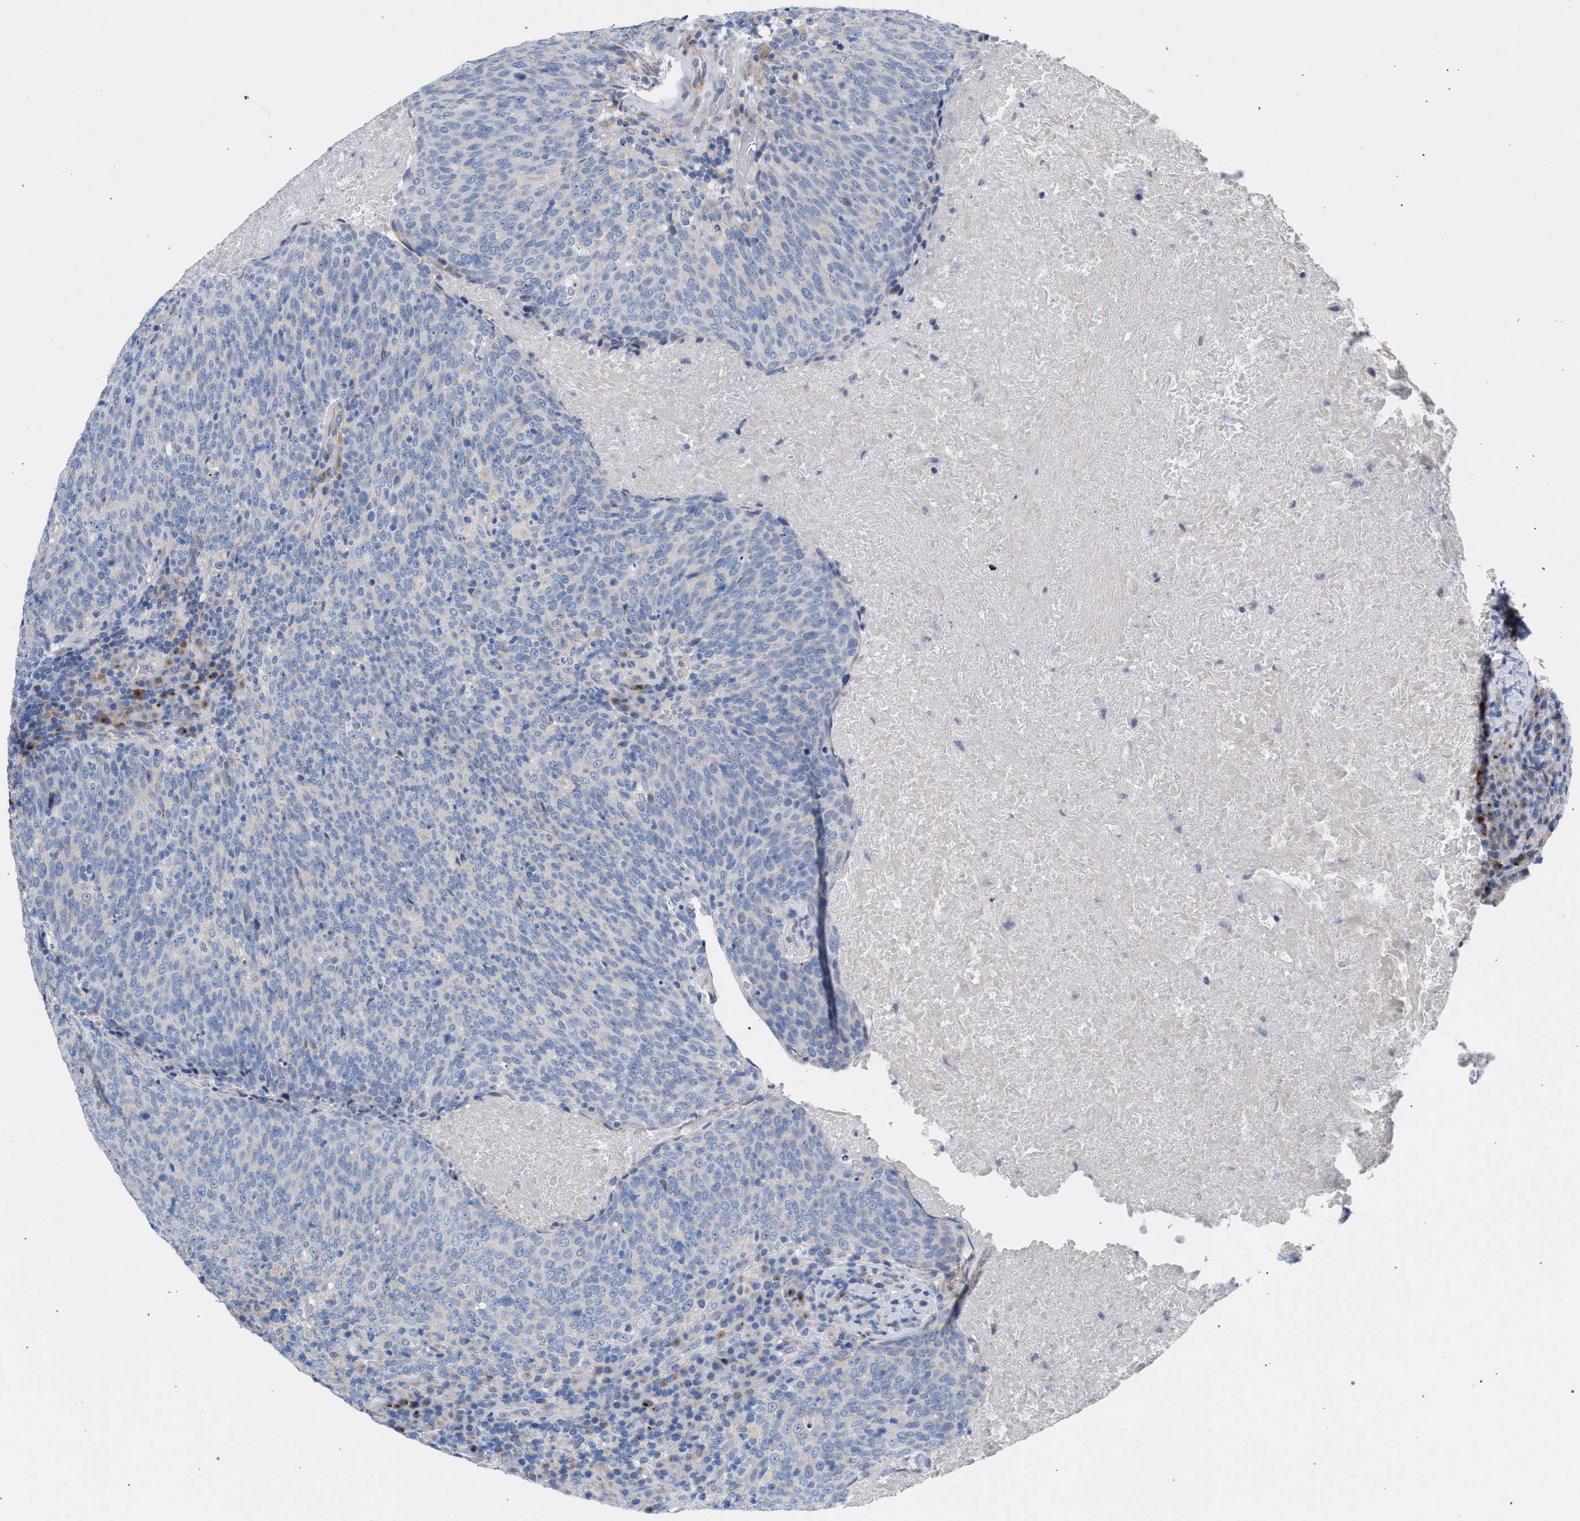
{"staining": {"intensity": "negative", "quantity": "none", "location": "none"}, "tissue": "head and neck cancer", "cell_type": "Tumor cells", "image_type": "cancer", "snomed": [{"axis": "morphology", "description": "Squamous cell carcinoma, NOS"}, {"axis": "morphology", "description": "Squamous cell carcinoma, metastatic, NOS"}, {"axis": "topography", "description": "Lymph node"}, {"axis": "topography", "description": "Head-Neck"}], "caption": "This is an IHC histopathology image of human head and neck cancer (squamous cell carcinoma). There is no positivity in tumor cells.", "gene": "RNF135", "patient": {"sex": "male", "age": 62}}